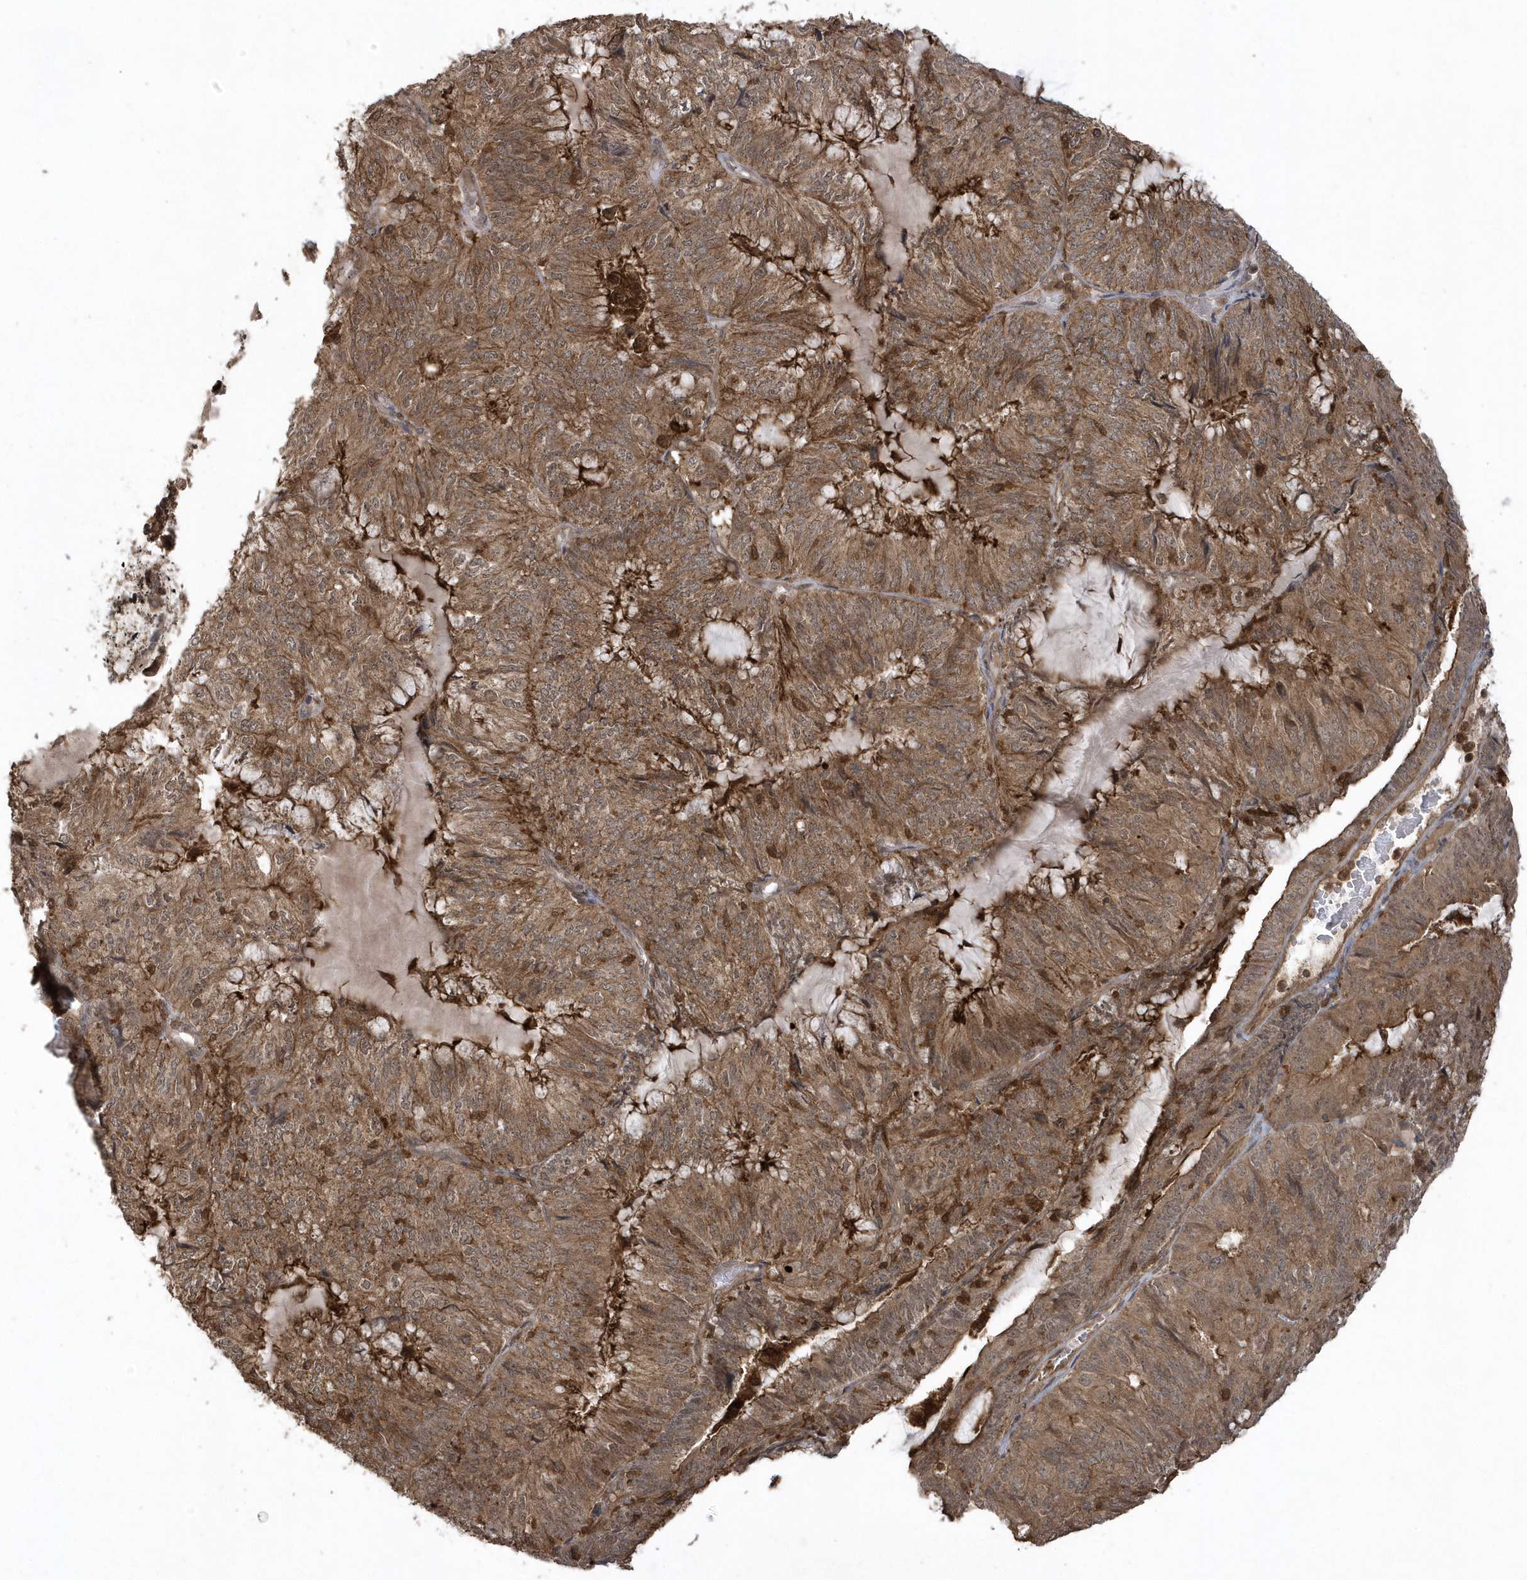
{"staining": {"intensity": "strong", "quantity": ">75%", "location": "cytoplasmic/membranous"}, "tissue": "endometrial cancer", "cell_type": "Tumor cells", "image_type": "cancer", "snomed": [{"axis": "morphology", "description": "Adenocarcinoma, NOS"}, {"axis": "topography", "description": "Endometrium"}], "caption": "Approximately >75% of tumor cells in adenocarcinoma (endometrial) display strong cytoplasmic/membranous protein positivity as visualized by brown immunohistochemical staining.", "gene": "LACC1", "patient": {"sex": "female", "age": 81}}